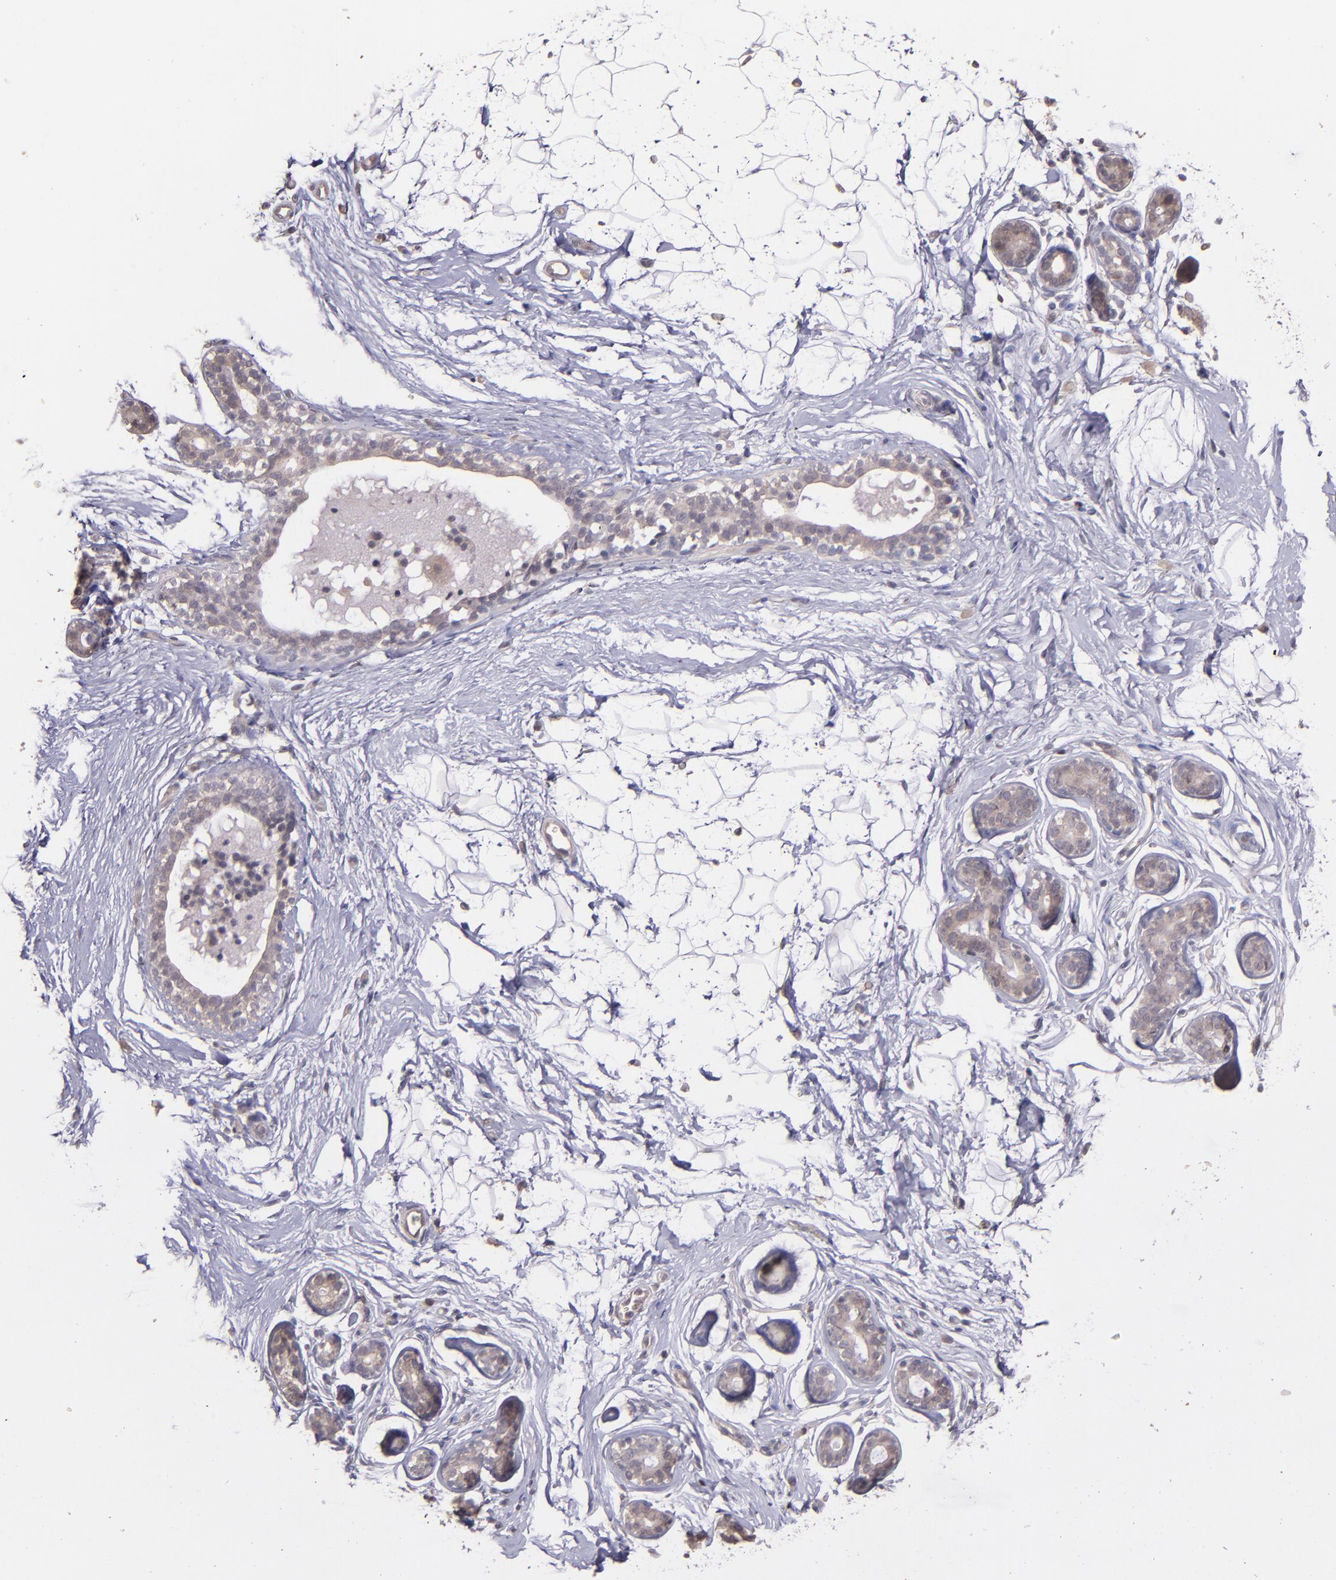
{"staining": {"intensity": "negative", "quantity": "none", "location": "none"}, "tissue": "adipose tissue", "cell_type": "Adipocytes", "image_type": "normal", "snomed": [{"axis": "morphology", "description": "Normal tissue, NOS"}, {"axis": "topography", "description": "Breast"}], "caption": "Immunohistochemical staining of benign adipose tissue demonstrates no significant staining in adipocytes. Nuclei are stained in blue.", "gene": "NUP62CL", "patient": {"sex": "female", "age": 22}}